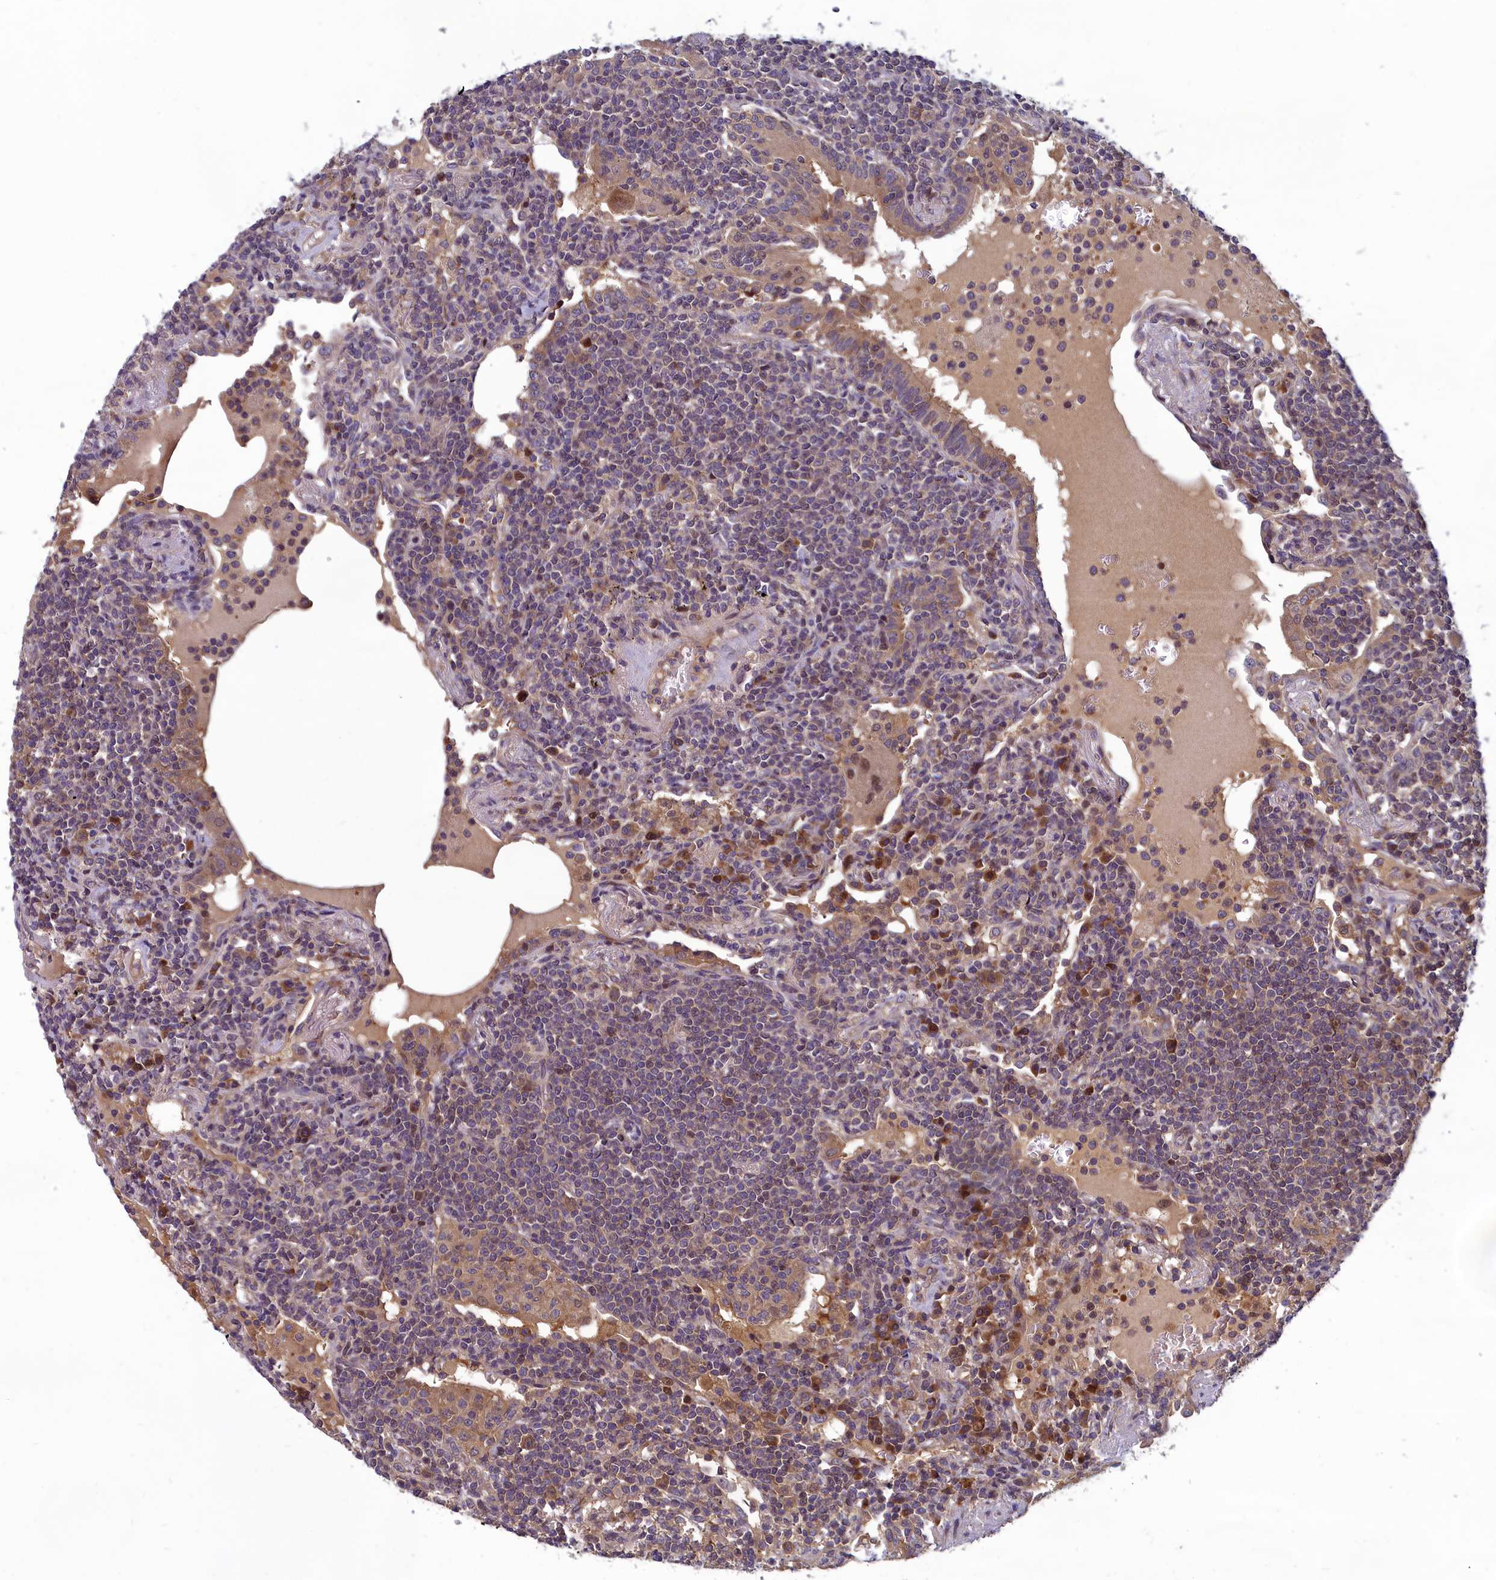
{"staining": {"intensity": "negative", "quantity": "none", "location": "none"}, "tissue": "lymphoma", "cell_type": "Tumor cells", "image_type": "cancer", "snomed": [{"axis": "morphology", "description": "Malignant lymphoma, non-Hodgkin's type, Low grade"}, {"axis": "topography", "description": "Lung"}], "caption": "Tumor cells are negative for protein expression in human malignant lymphoma, non-Hodgkin's type (low-grade).", "gene": "CCDC15", "patient": {"sex": "female", "age": 71}}